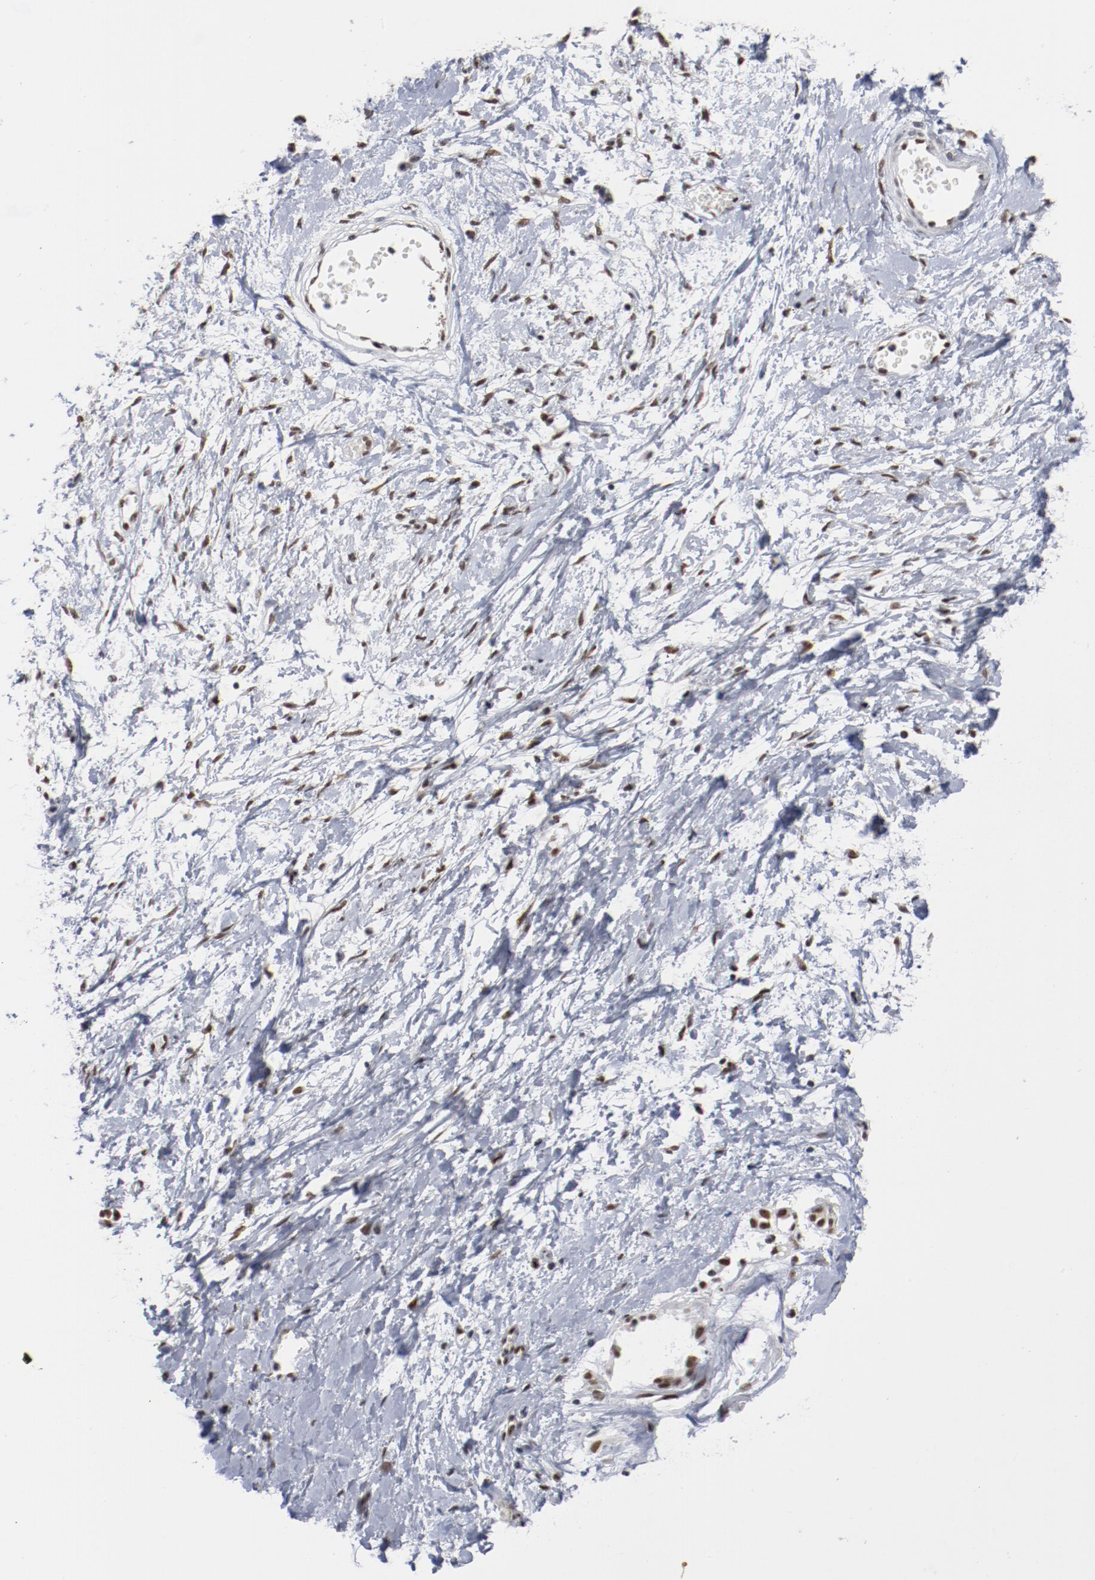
{"staining": {"intensity": "moderate", "quantity": ">75%", "location": "nuclear"}, "tissue": "ovarian cancer", "cell_type": "Tumor cells", "image_type": "cancer", "snomed": [{"axis": "morphology", "description": "Cystadenocarcinoma, serous, NOS"}, {"axis": "topography", "description": "Ovary"}], "caption": "A brown stain highlights moderate nuclear positivity of a protein in human ovarian cancer (serous cystadenocarcinoma) tumor cells.", "gene": "BUB3", "patient": {"sex": "female", "age": 54}}